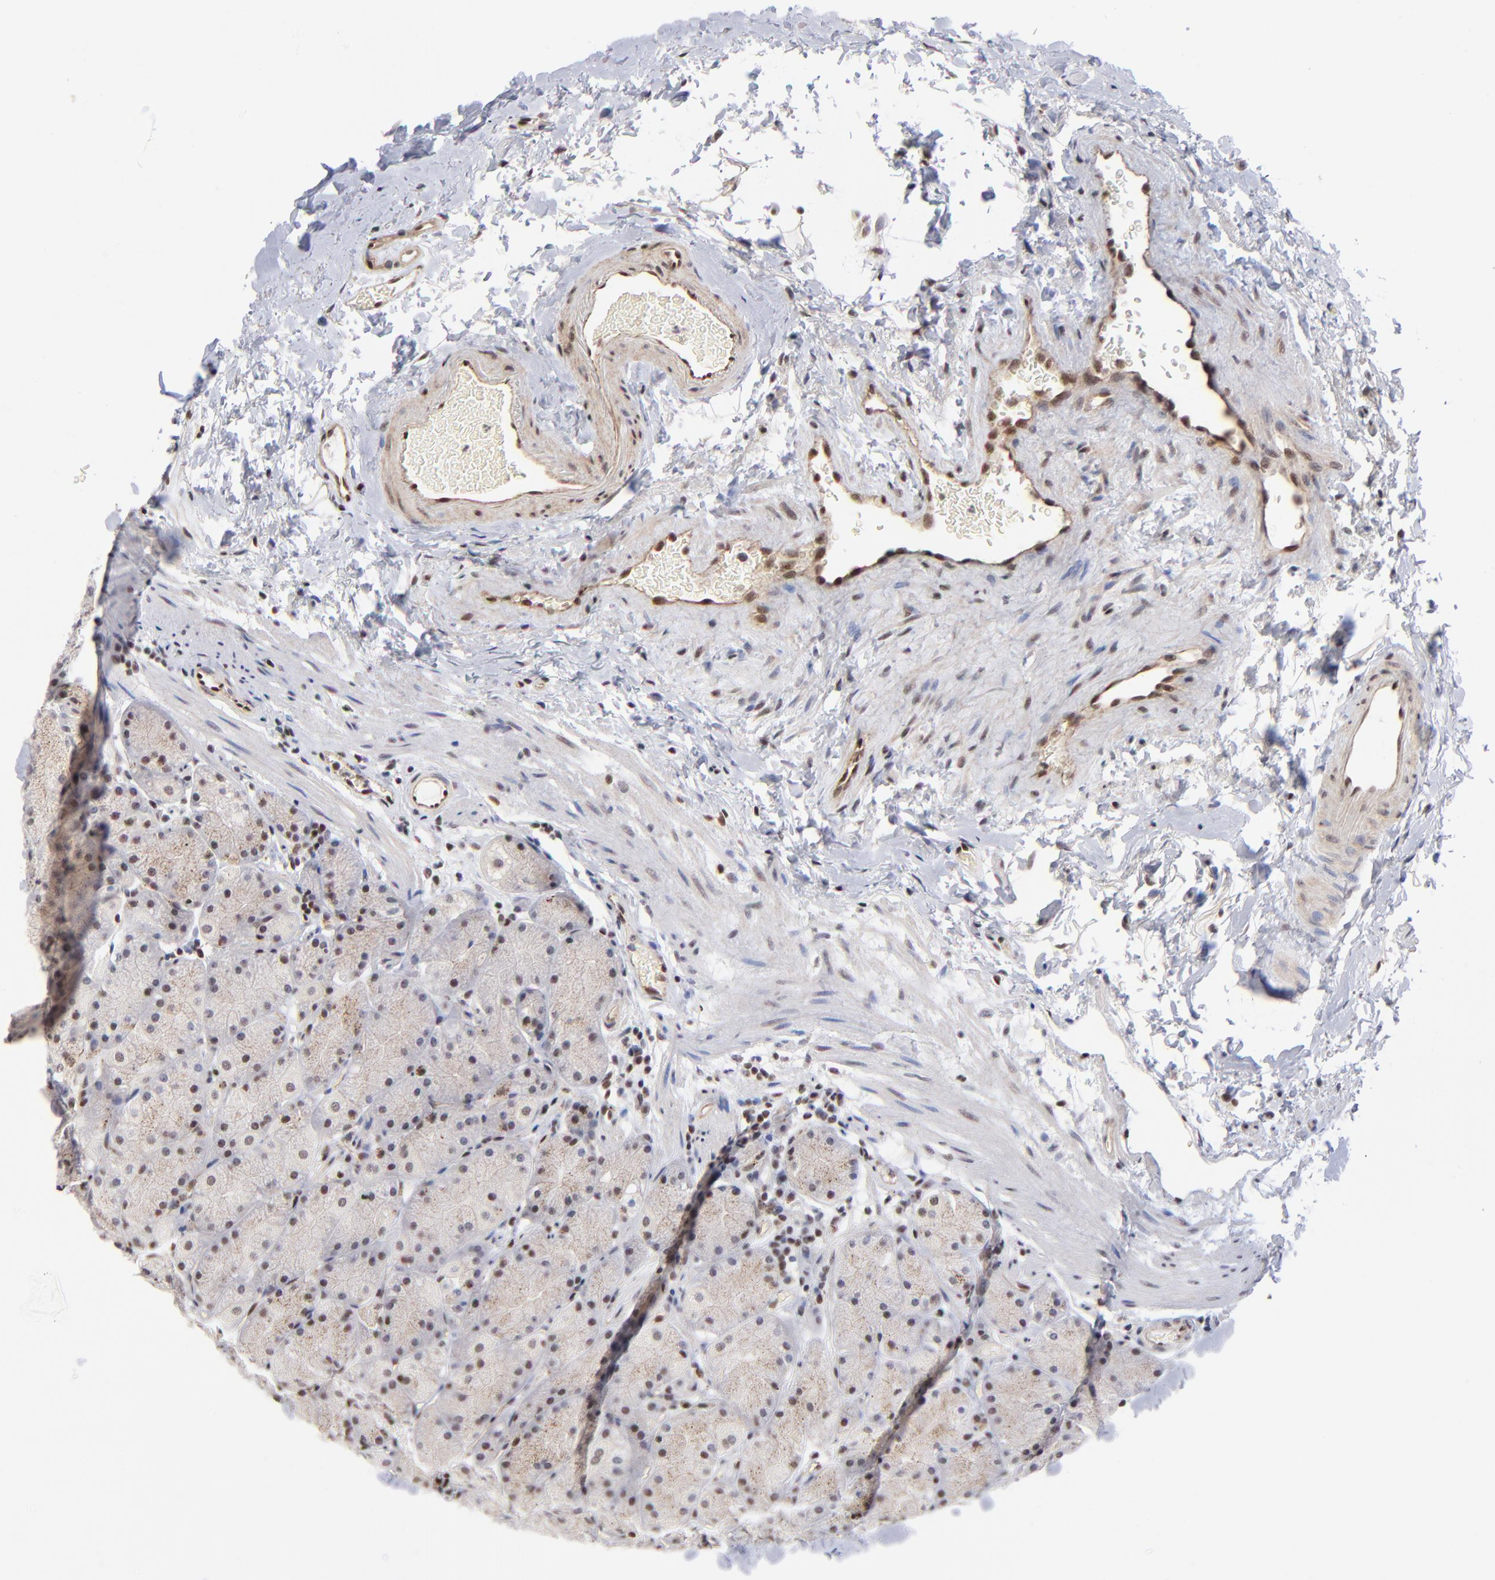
{"staining": {"intensity": "weak", "quantity": "25%-75%", "location": "nuclear"}, "tissue": "stomach", "cell_type": "Glandular cells", "image_type": "normal", "snomed": [{"axis": "morphology", "description": "Normal tissue, NOS"}, {"axis": "topography", "description": "Stomach, upper"}, {"axis": "topography", "description": "Stomach"}], "caption": "High-magnification brightfield microscopy of normal stomach stained with DAB (3,3'-diaminobenzidine) (brown) and counterstained with hematoxylin (blue). glandular cells exhibit weak nuclear positivity is identified in about25%-75% of cells.", "gene": "GABPA", "patient": {"sex": "male", "age": 76}}